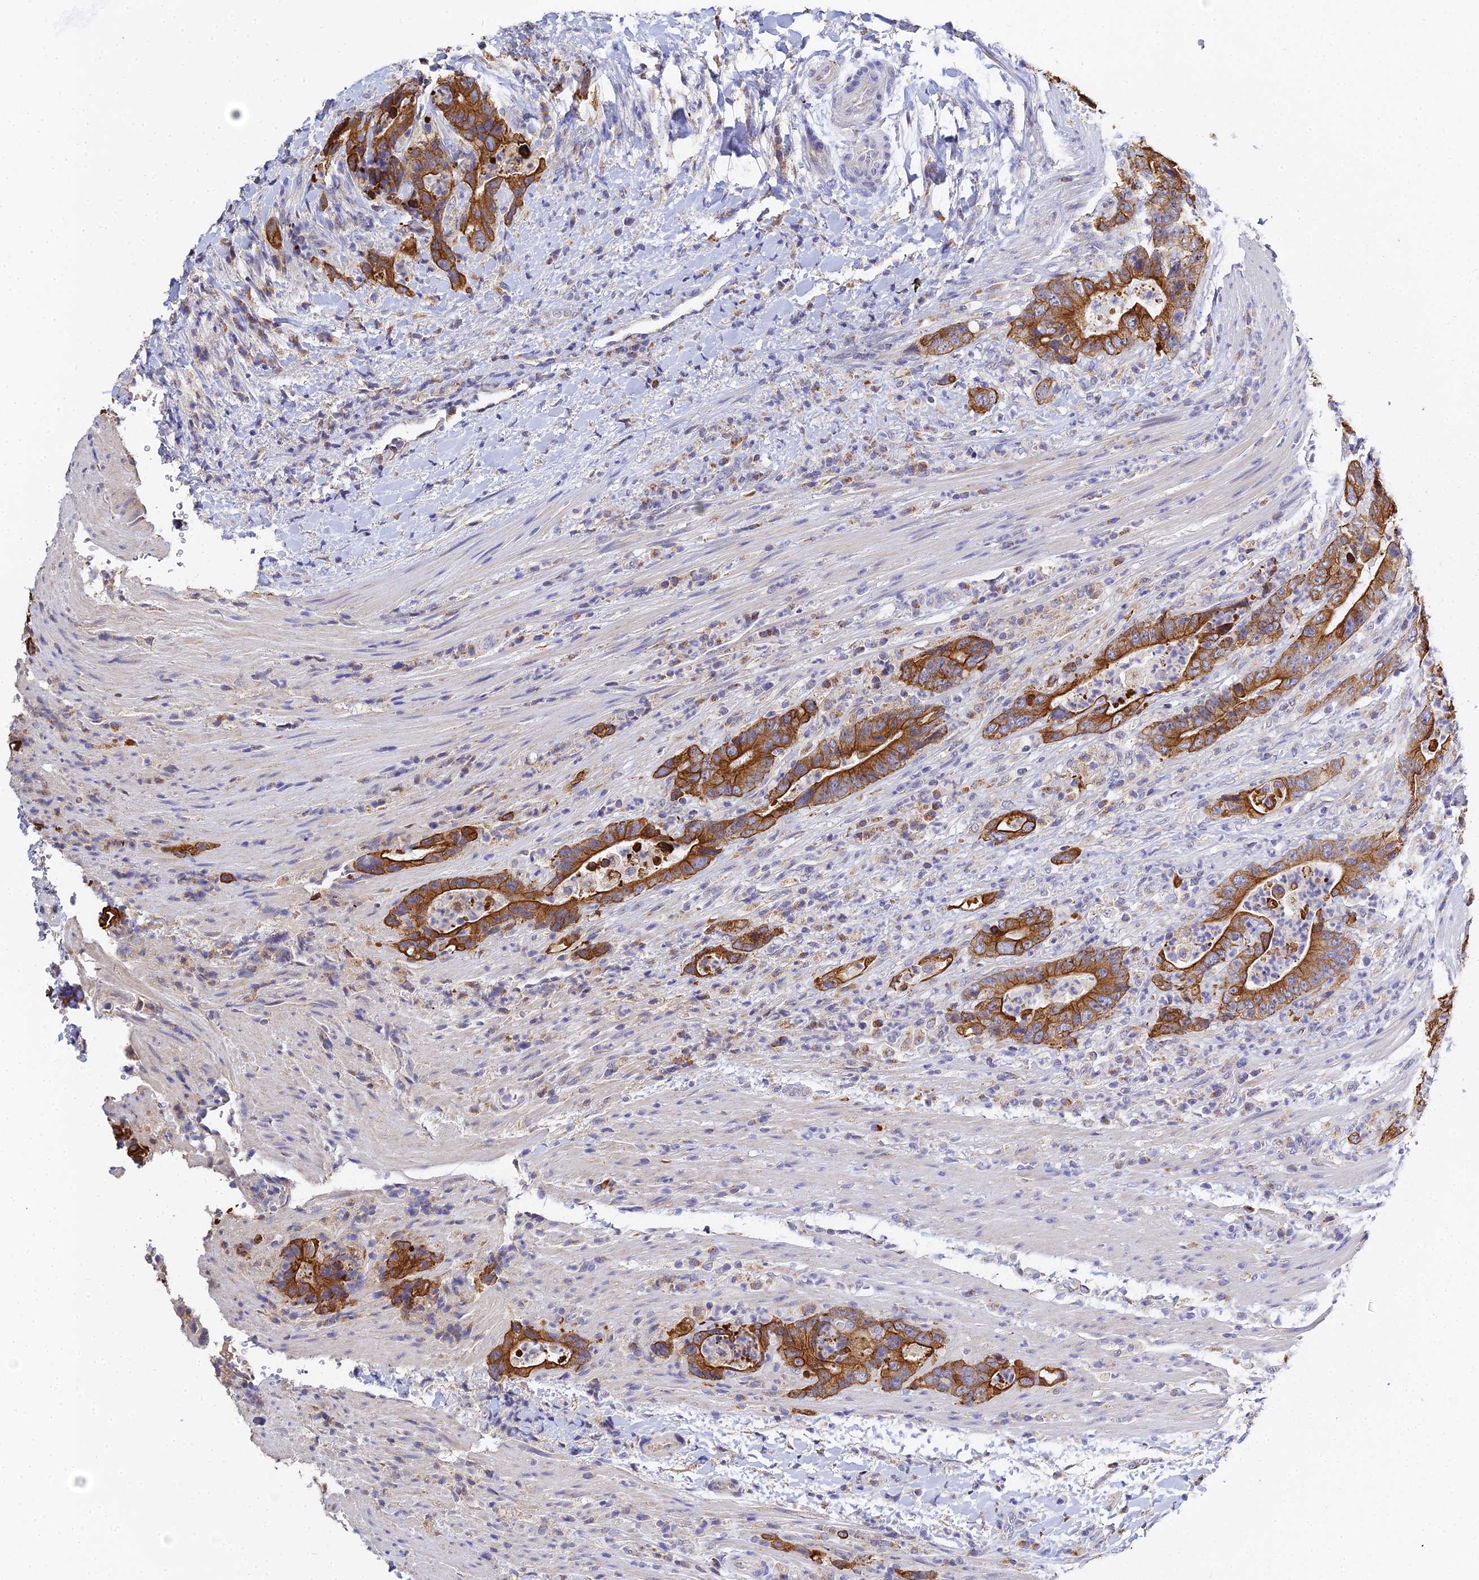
{"staining": {"intensity": "strong", "quantity": ">75%", "location": "cytoplasmic/membranous"}, "tissue": "colorectal cancer", "cell_type": "Tumor cells", "image_type": "cancer", "snomed": [{"axis": "morphology", "description": "Adenocarcinoma, NOS"}, {"axis": "topography", "description": "Colon"}], "caption": "IHC micrograph of neoplastic tissue: colorectal cancer stained using IHC displays high levels of strong protein expression localized specifically in the cytoplasmic/membranous of tumor cells, appearing as a cytoplasmic/membranous brown color.", "gene": "ZXDA", "patient": {"sex": "female", "age": 75}}